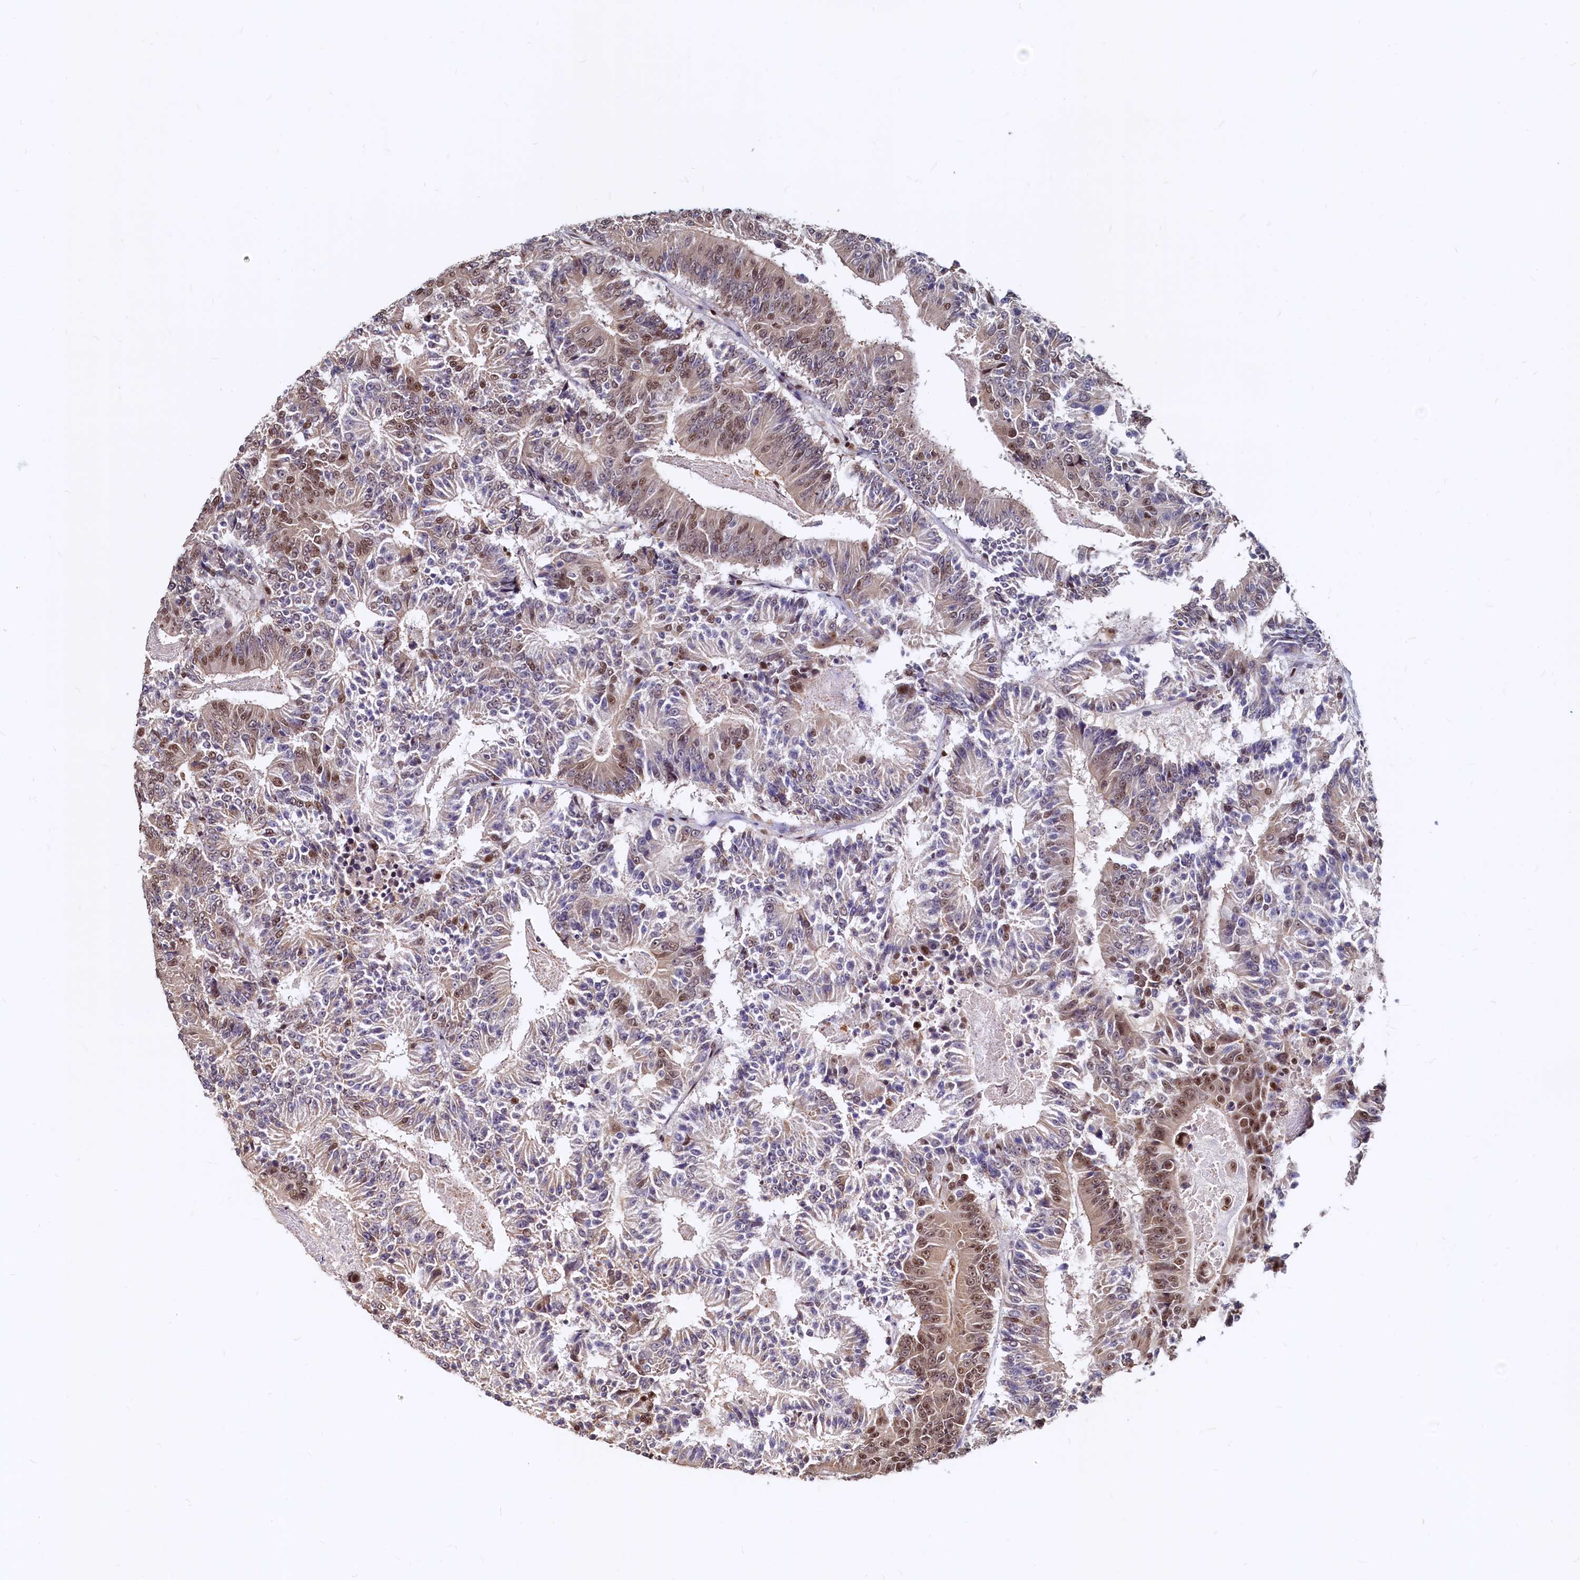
{"staining": {"intensity": "moderate", "quantity": "25%-75%", "location": "cytoplasmic/membranous,nuclear"}, "tissue": "colorectal cancer", "cell_type": "Tumor cells", "image_type": "cancer", "snomed": [{"axis": "morphology", "description": "Adenocarcinoma, NOS"}, {"axis": "topography", "description": "Colon"}], "caption": "Immunohistochemistry (DAB) staining of human adenocarcinoma (colorectal) shows moderate cytoplasmic/membranous and nuclear protein positivity in about 25%-75% of tumor cells. (DAB IHC with brightfield microscopy, high magnification).", "gene": "RSRC2", "patient": {"sex": "male", "age": 83}}